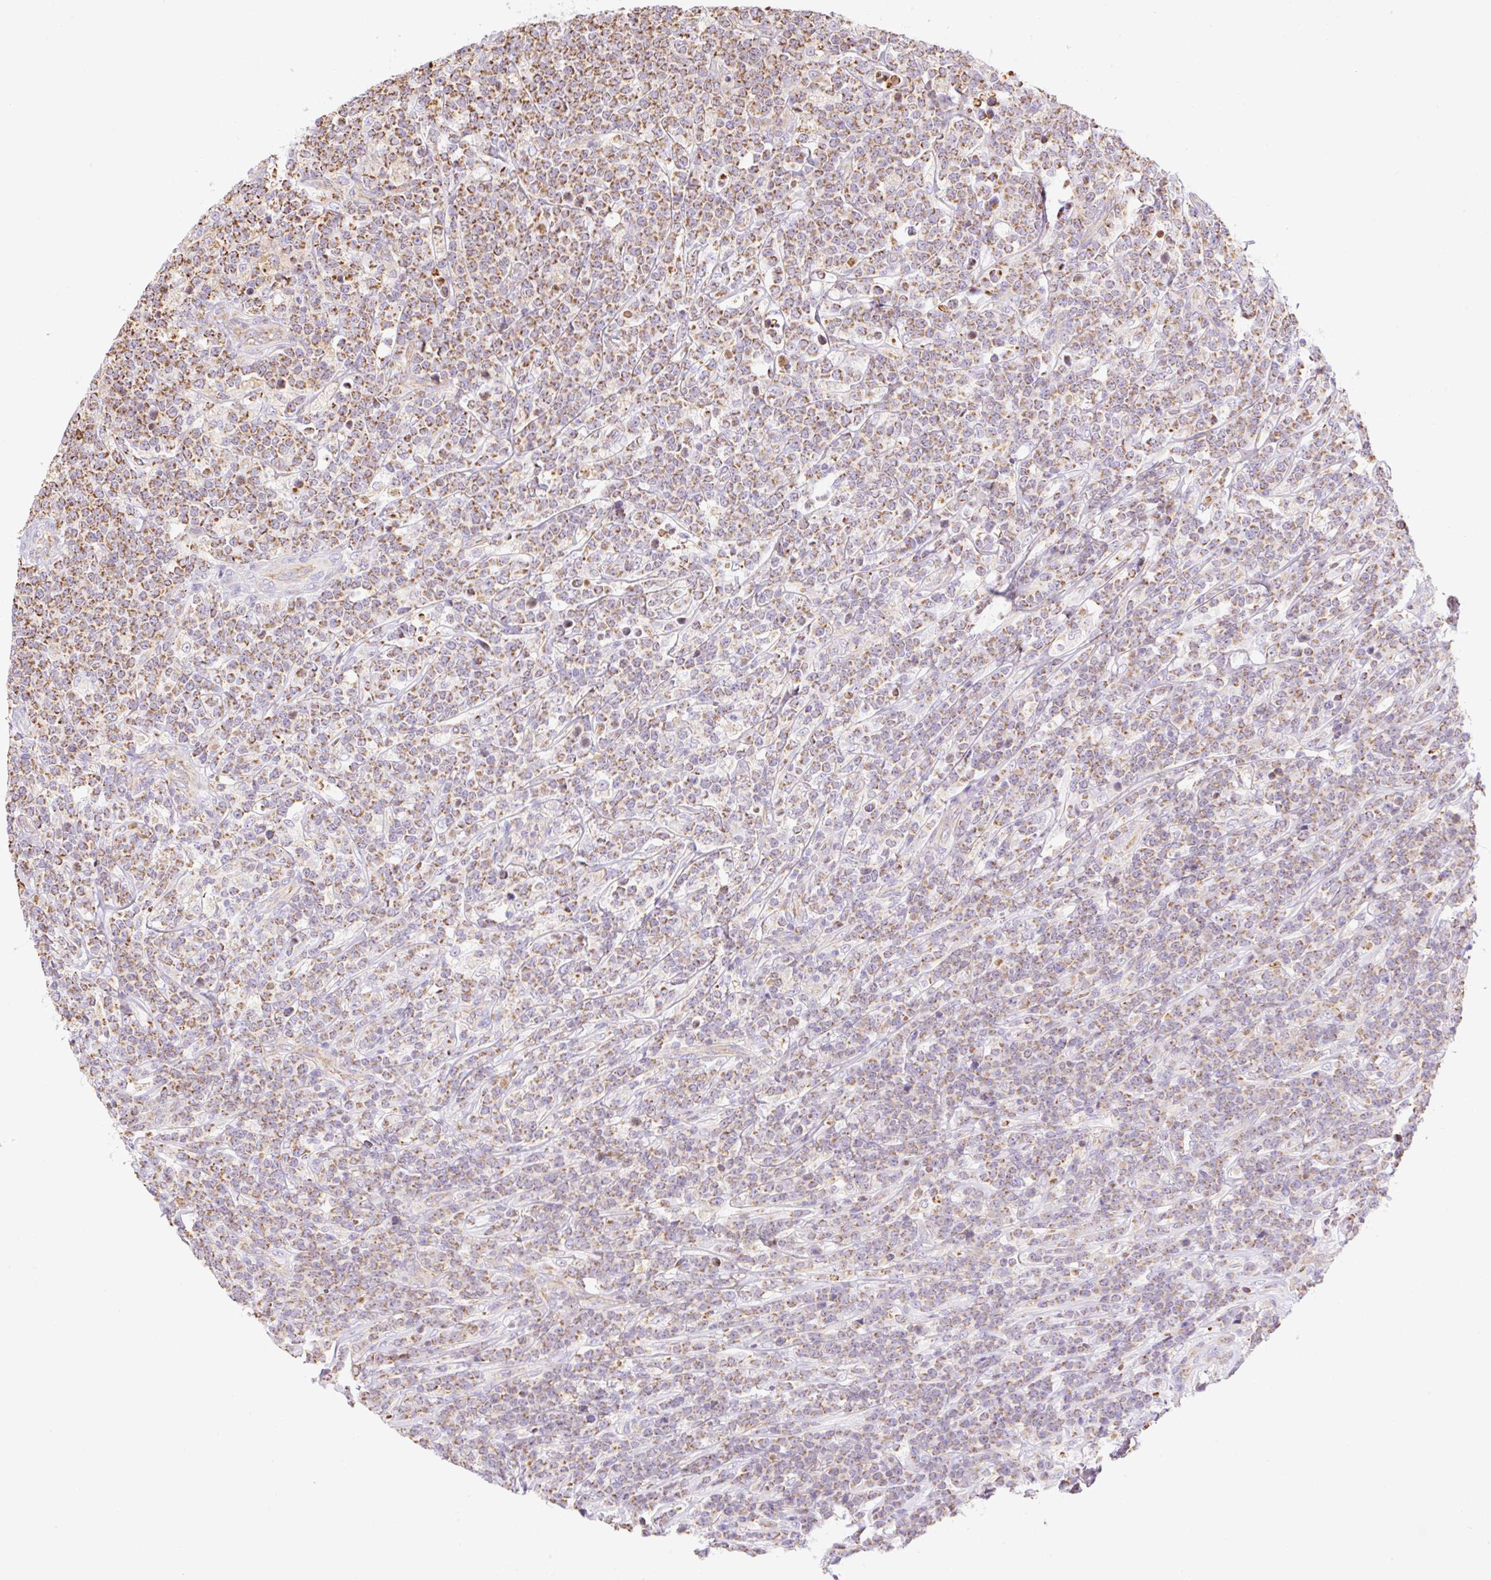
{"staining": {"intensity": "moderate", "quantity": ">75%", "location": "cytoplasmic/membranous"}, "tissue": "lymphoma", "cell_type": "Tumor cells", "image_type": "cancer", "snomed": [{"axis": "morphology", "description": "Malignant lymphoma, non-Hodgkin's type, High grade"}, {"axis": "topography", "description": "Small intestine"}], "caption": "Lymphoma stained for a protein (brown) displays moderate cytoplasmic/membranous positive staining in about >75% of tumor cells.", "gene": "ESAM", "patient": {"sex": "male", "age": 8}}